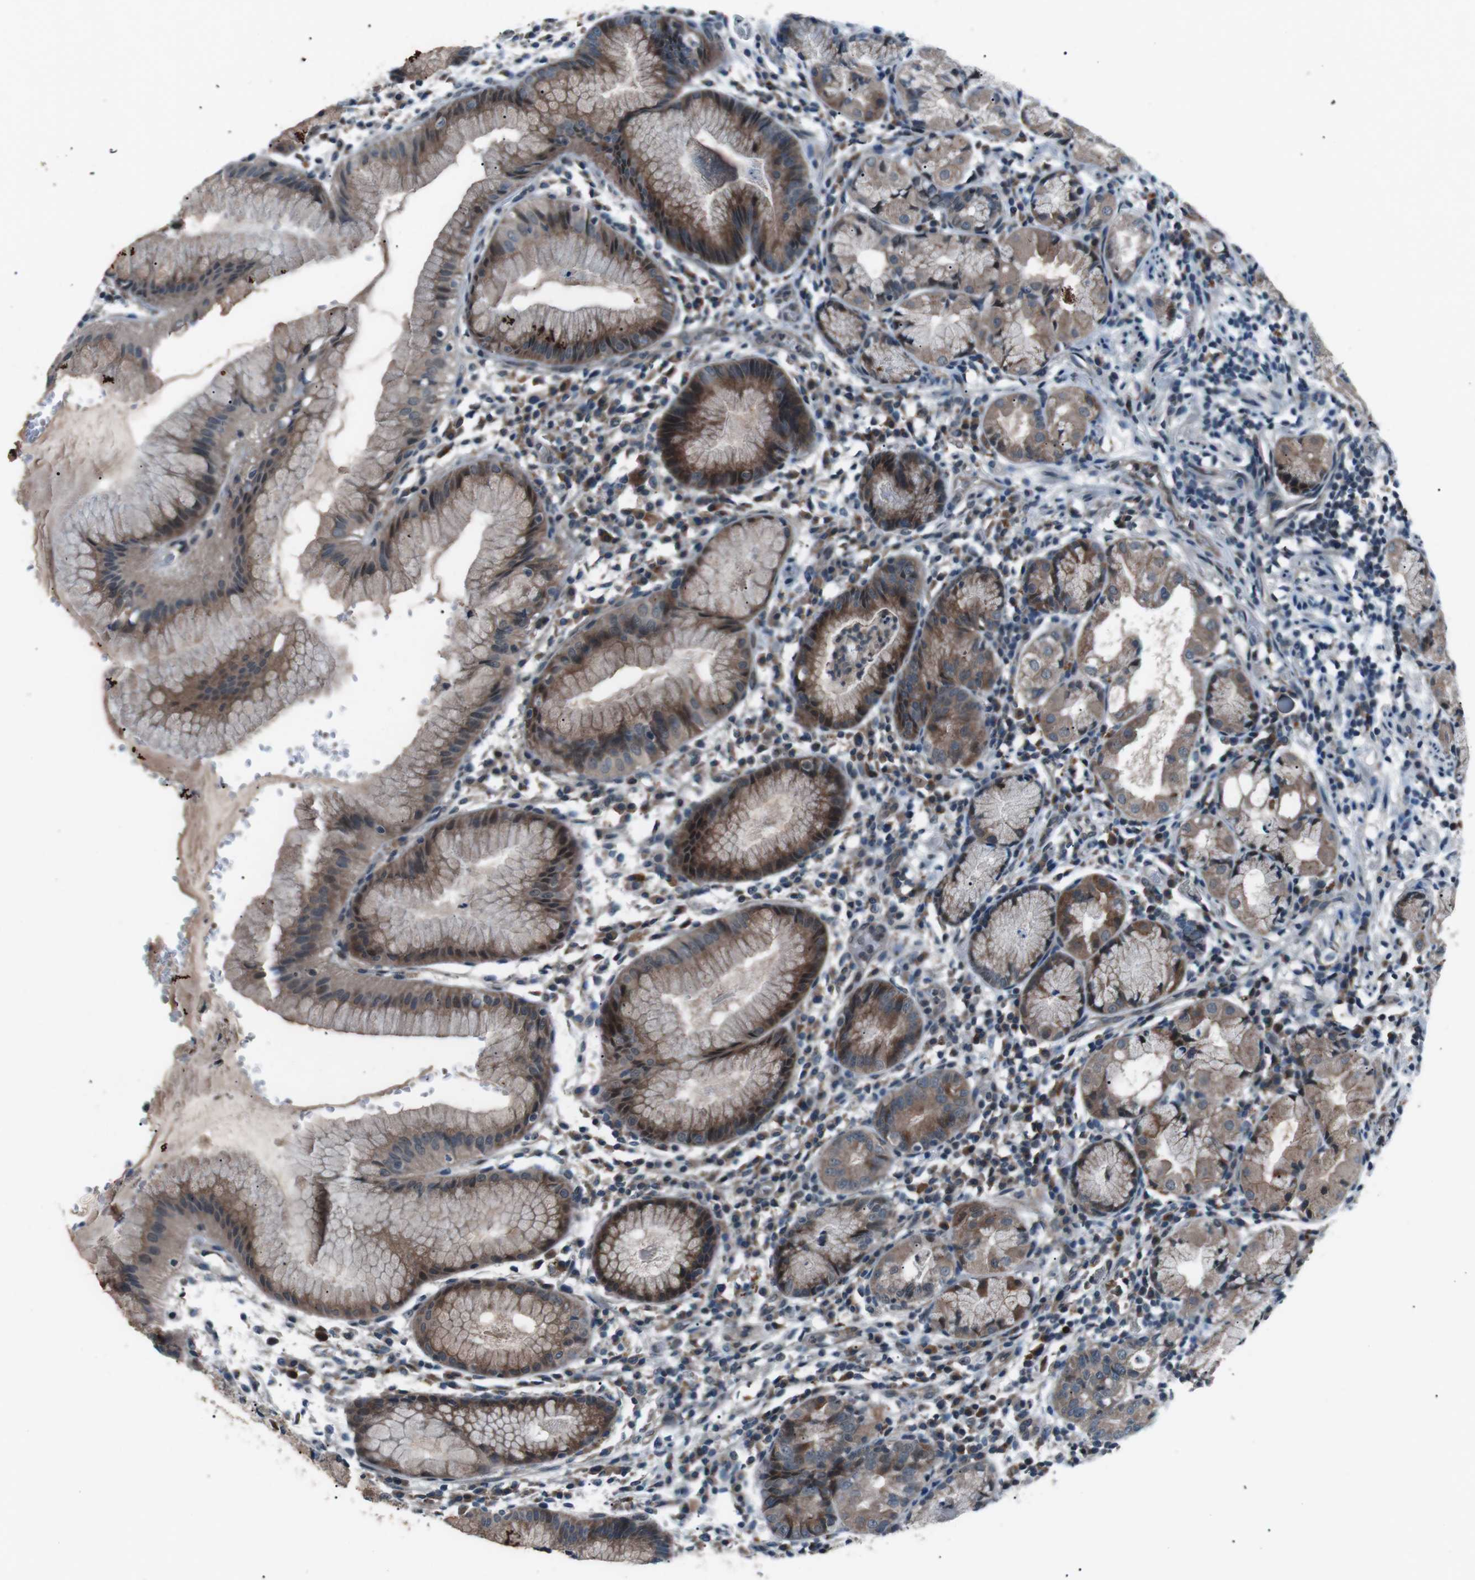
{"staining": {"intensity": "moderate", "quantity": ">75%", "location": "cytoplasmic/membranous"}, "tissue": "stomach", "cell_type": "Glandular cells", "image_type": "normal", "snomed": [{"axis": "morphology", "description": "Normal tissue, NOS"}, {"axis": "topography", "description": "Stomach"}, {"axis": "topography", "description": "Stomach, lower"}], "caption": "Protein staining displays moderate cytoplasmic/membranous staining in about >75% of glandular cells in normal stomach.", "gene": "LRIG2", "patient": {"sex": "female", "age": 75}}